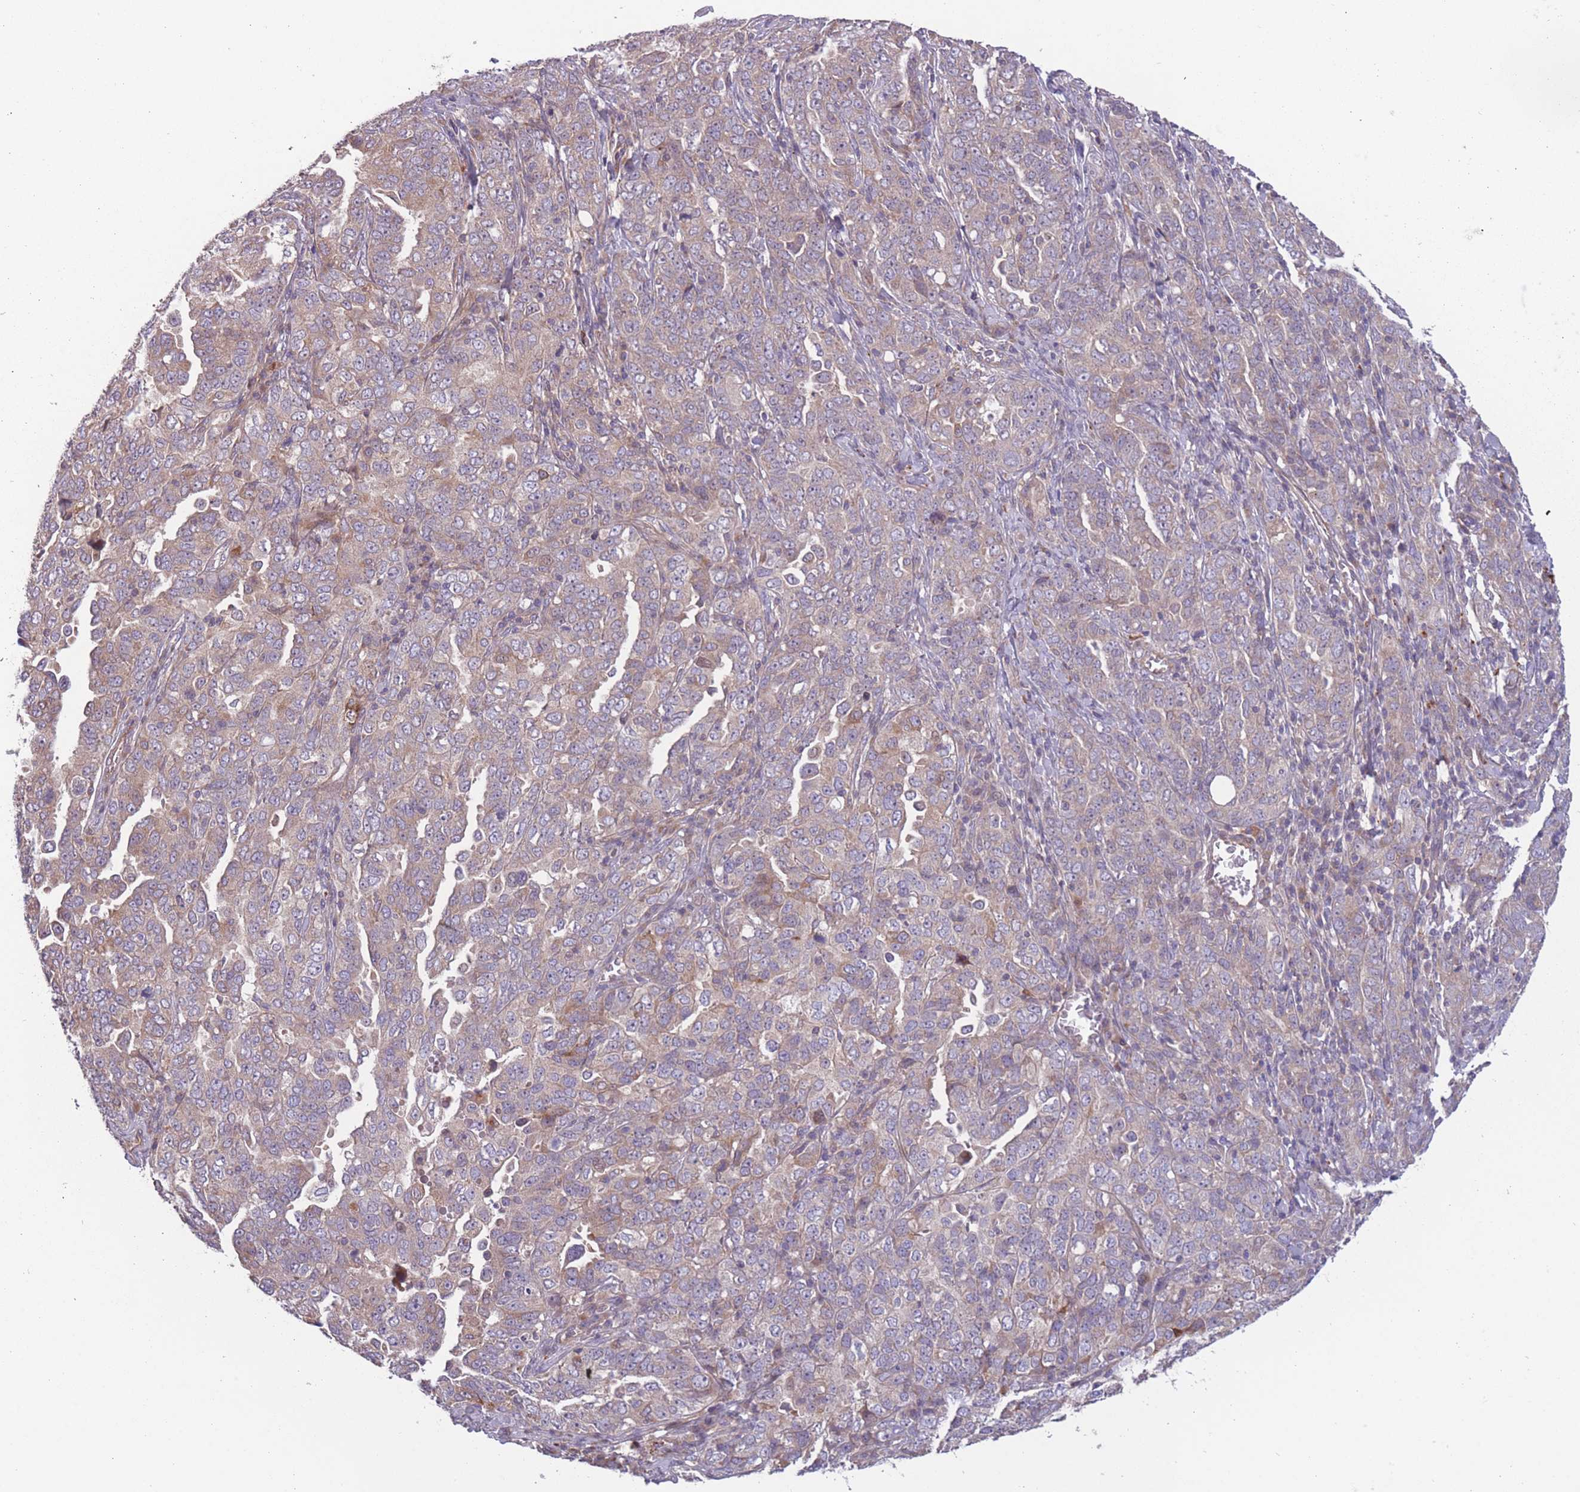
{"staining": {"intensity": "moderate", "quantity": "25%-75%", "location": "cytoplasmic/membranous"}, "tissue": "ovarian cancer", "cell_type": "Tumor cells", "image_type": "cancer", "snomed": [{"axis": "morphology", "description": "Carcinoma, endometroid"}, {"axis": "topography", "description": "Ovary"}], "caption": "Moderate cytoplasmic/membranous staining for a protein is appreciated in approximately 25%-75% of tumor cells of ovarian endometroid carcinoma using IHC.", "gene": "ITPKC", "patient": {"sex": "female", "age": 62}}